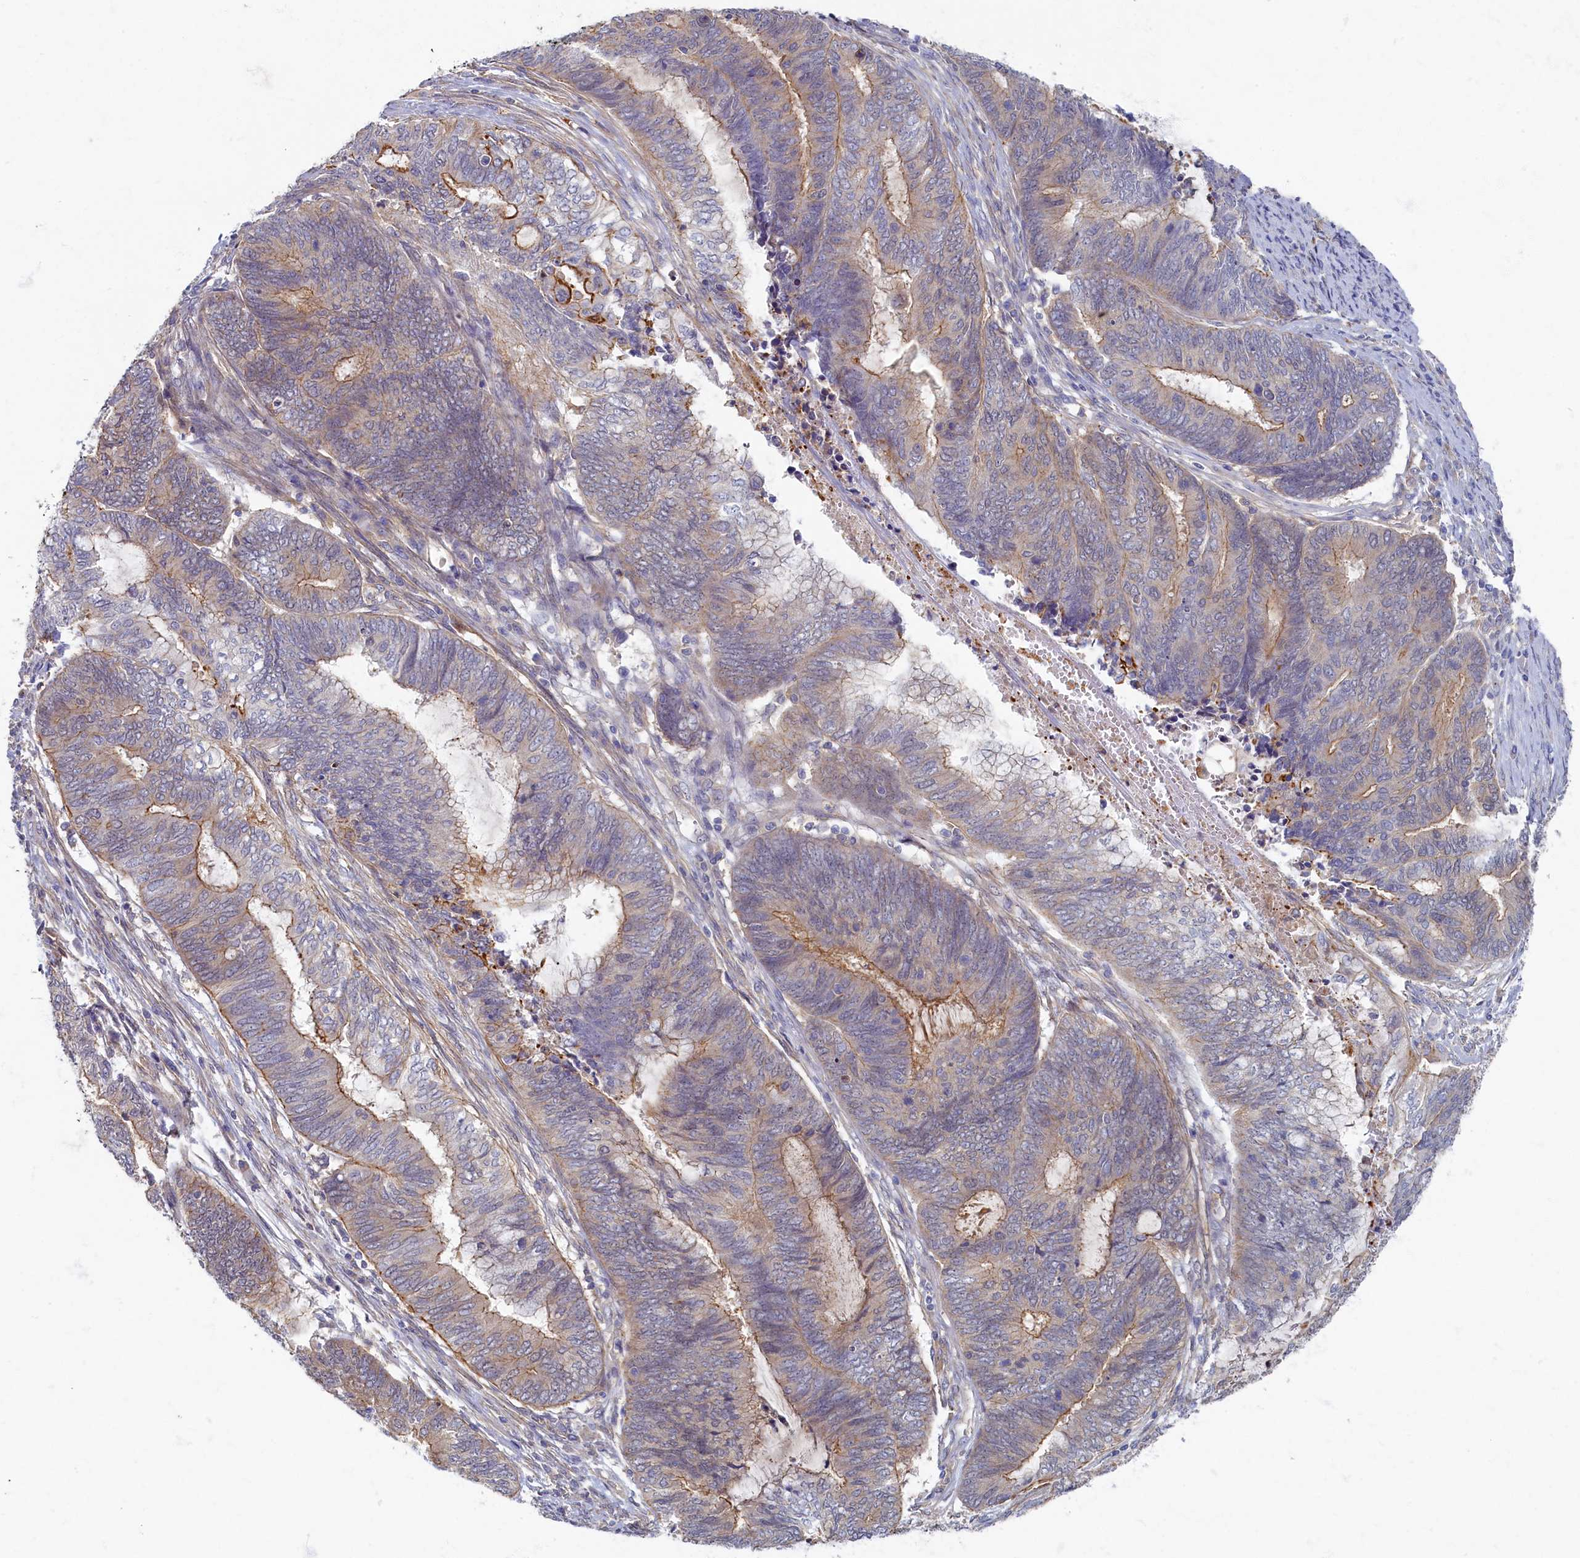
{"staining": {"intensity": "weak", "quantity": "25%-75%", "location": "cytoplasmic/membranous"}, "tissue": "endometrial cancer", "cell_type": "Tumor cells", "image_type": "cancer", "snomed": [{"axis": "morphology", "description": "Adenocarcinoma, NOS"}, {"axis": "topography", "description": "Uterus"}, {"axis": "topography", "description": "Endometrium"}], "caption": "Adenocarcinoma (endometrial) stained with a brown dye displays weak cytoplasmic/membranous positive staining in approximately 25%-75% of tumor cells.", "gene": "PSMG2", "patient": {"sex": "female", "age": 70}}